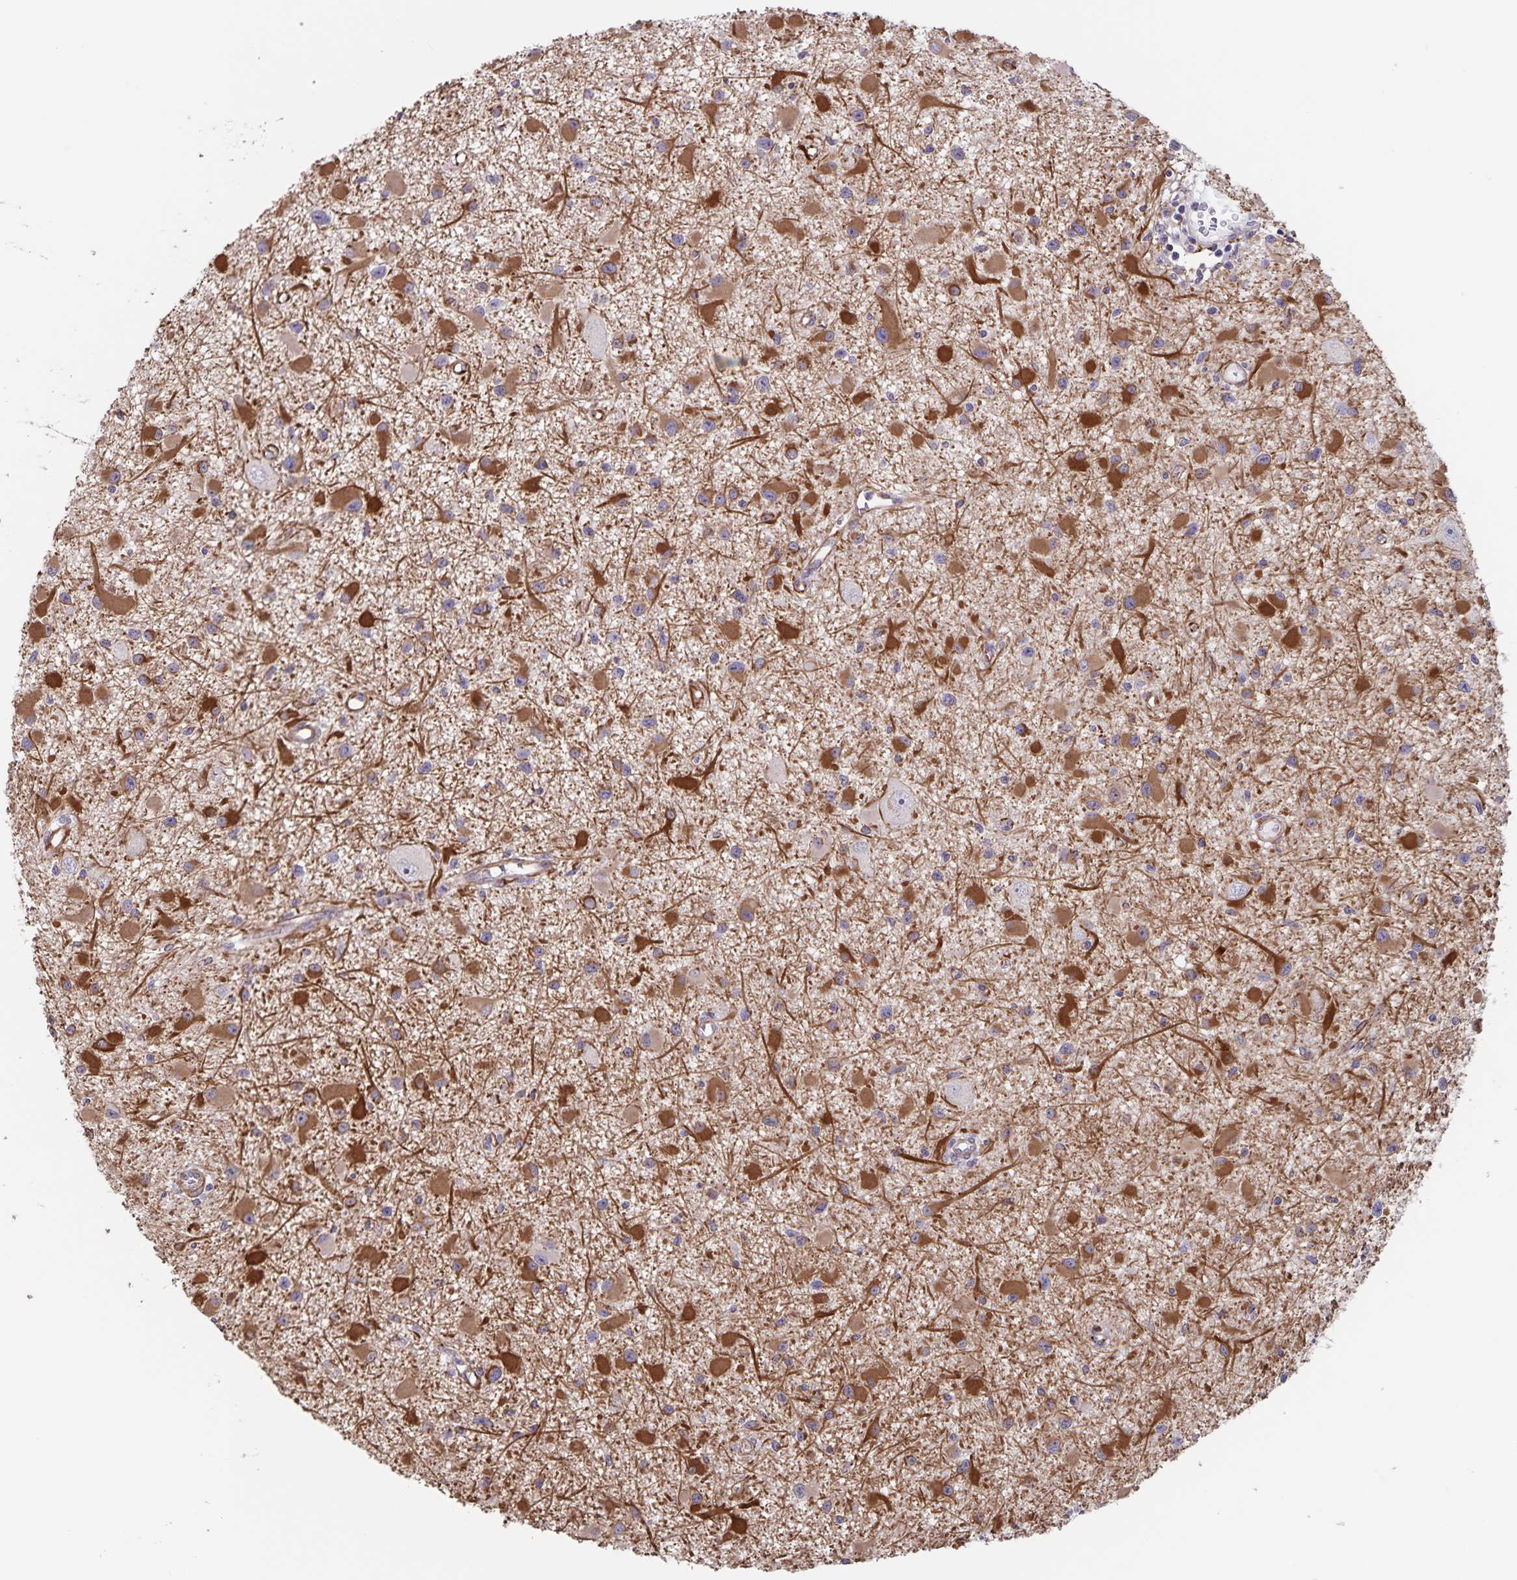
{"staining": {"intensity": "strong", "quantity": "25%-75%", "location": "cytoplasmic/membranous"}, "tissue": "glioma", "cell_type": "Tumor cells", "image_type": "cancer", "snomed": [{"axis": "morphology", "description": "Glioma, malignant, High grade"}, {"axis": "topography", "description": "Brain"}], "caption": "Immunohistochemical staining of high-grade glioma (malignant) shows high levels of strong cytoplasmic/membranous positivity in about 25%-75% of tumor cells.", "gene": "SYNM", "patient": {"sex": "male", "age": 54}}